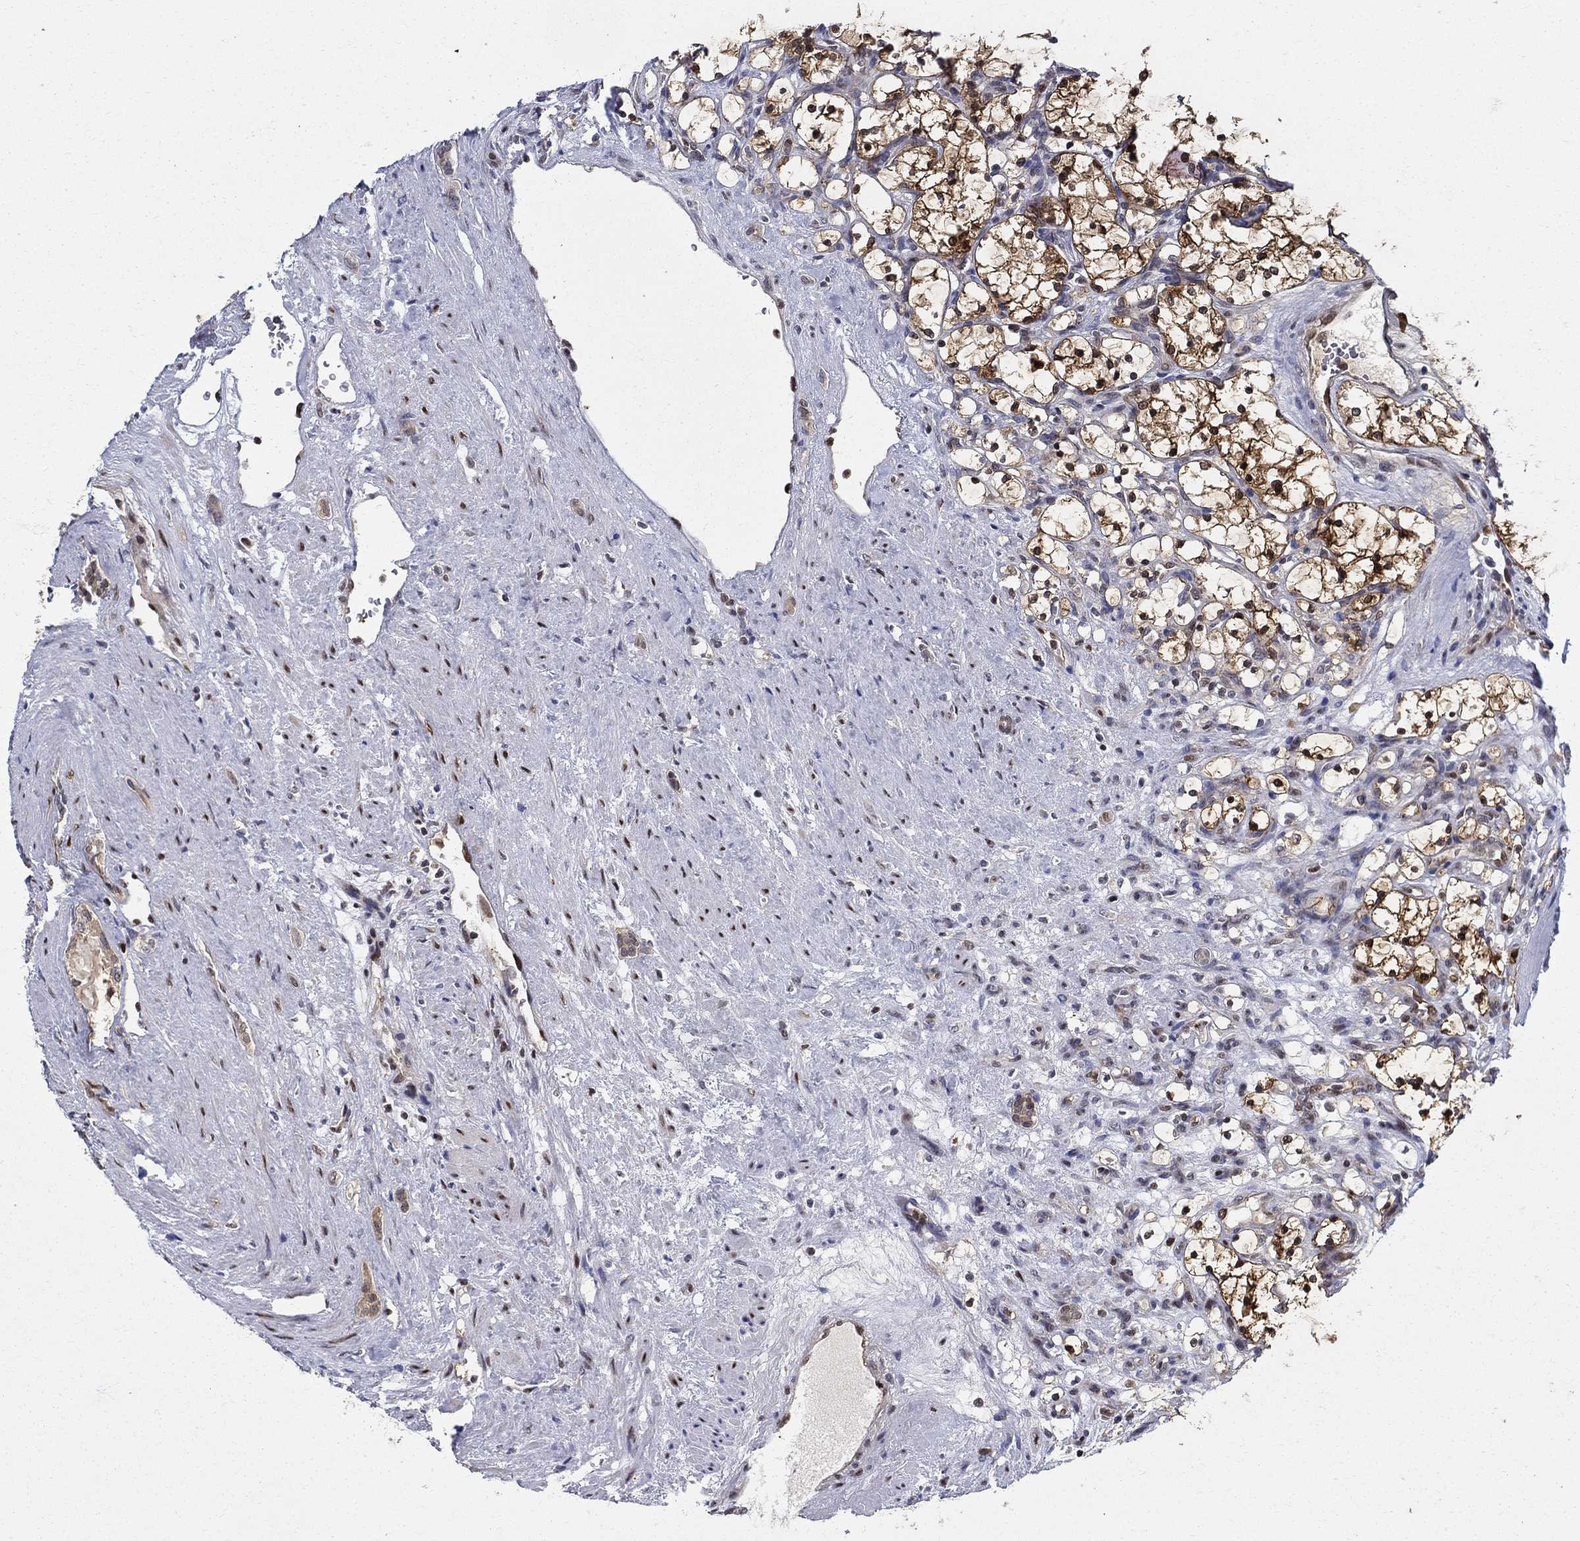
{"staining": {"intensity": "strong", "quantity": ">75%", "location": "cytoplasmic/membranous,nuclear"}, "tissue": "renal cancer", "cell_type": "Tumor cells", "image_type": "cancer", "snomed": [{"axis": "morphology", "description": "Adenocarcinoma, NOS"}, {"axis": "topography", "description": "Kidney"}], "caption": "The micrograph shows a brown stain indicating the presence of a protein in the cytoplasmic/membranous and nuclear of tumor cells in renal cancer (adenocarcinoma).", "gene": "ZNF594", "patient": {"sex": "female", "age": 69}}